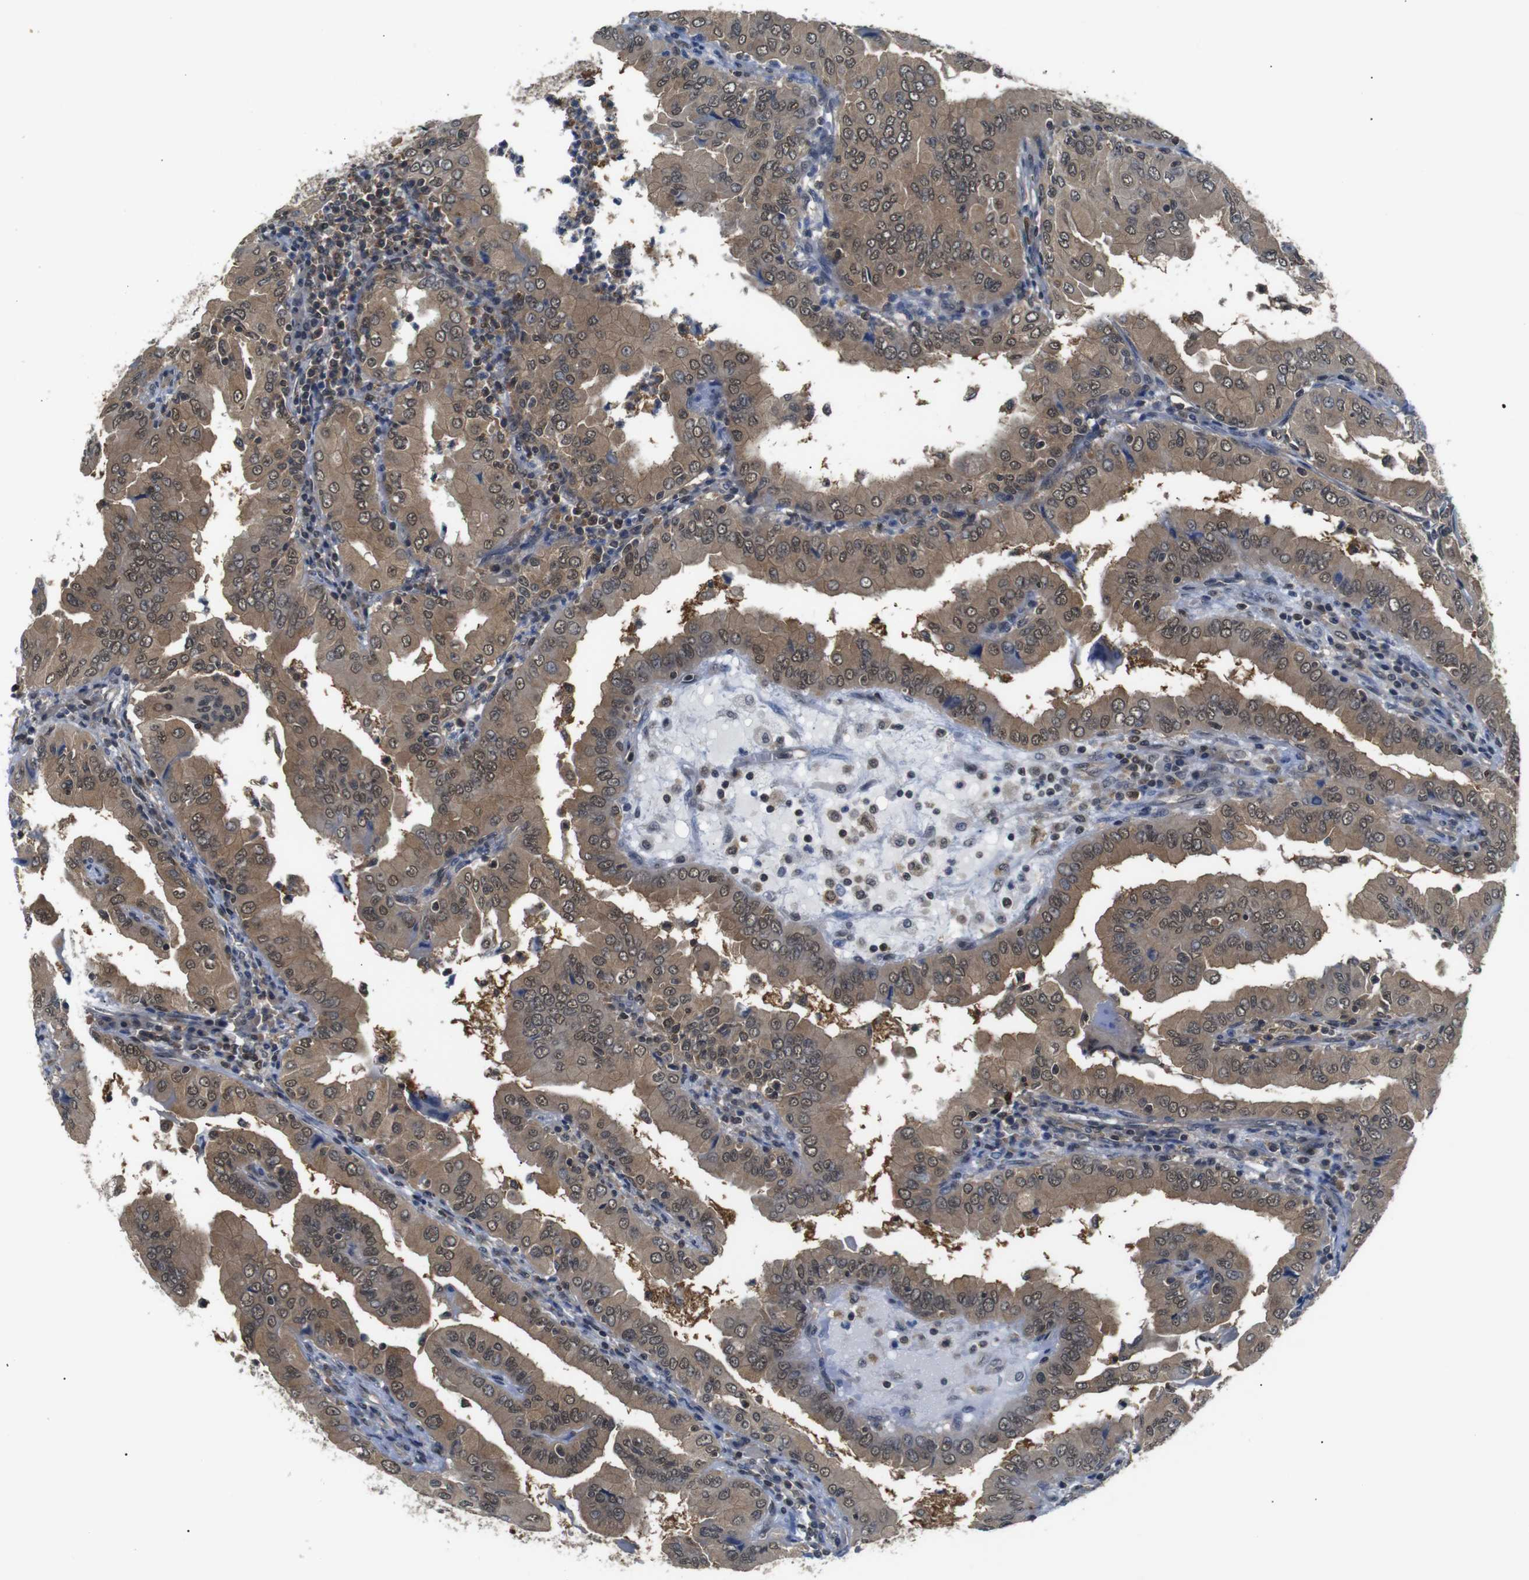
{"staining": {"intensity": "moderate", "quantity": ">75%", "location": "cytoplasmic/membranous,nuclear"}, "tissue": "thyroid cancer", "cell_type": "Tumor cells", "image_type": "cancer", "snomed": [{"axis": "morphology", "description": "Papillary adenocarcinoma, NOS"}, {"axis": "topography", "description": "Thyroid gland"}], "caption": "The photomicrograph reveals immunohistochemical staining of papillary adenocarcinoma (thyroid). There is moderate cytoplasmic/membranous and nuclear positivity is identified in approximately >75% of tumor cells.", "gene": "UBXN1", "patient": {"sex": "male", "age": 33}}